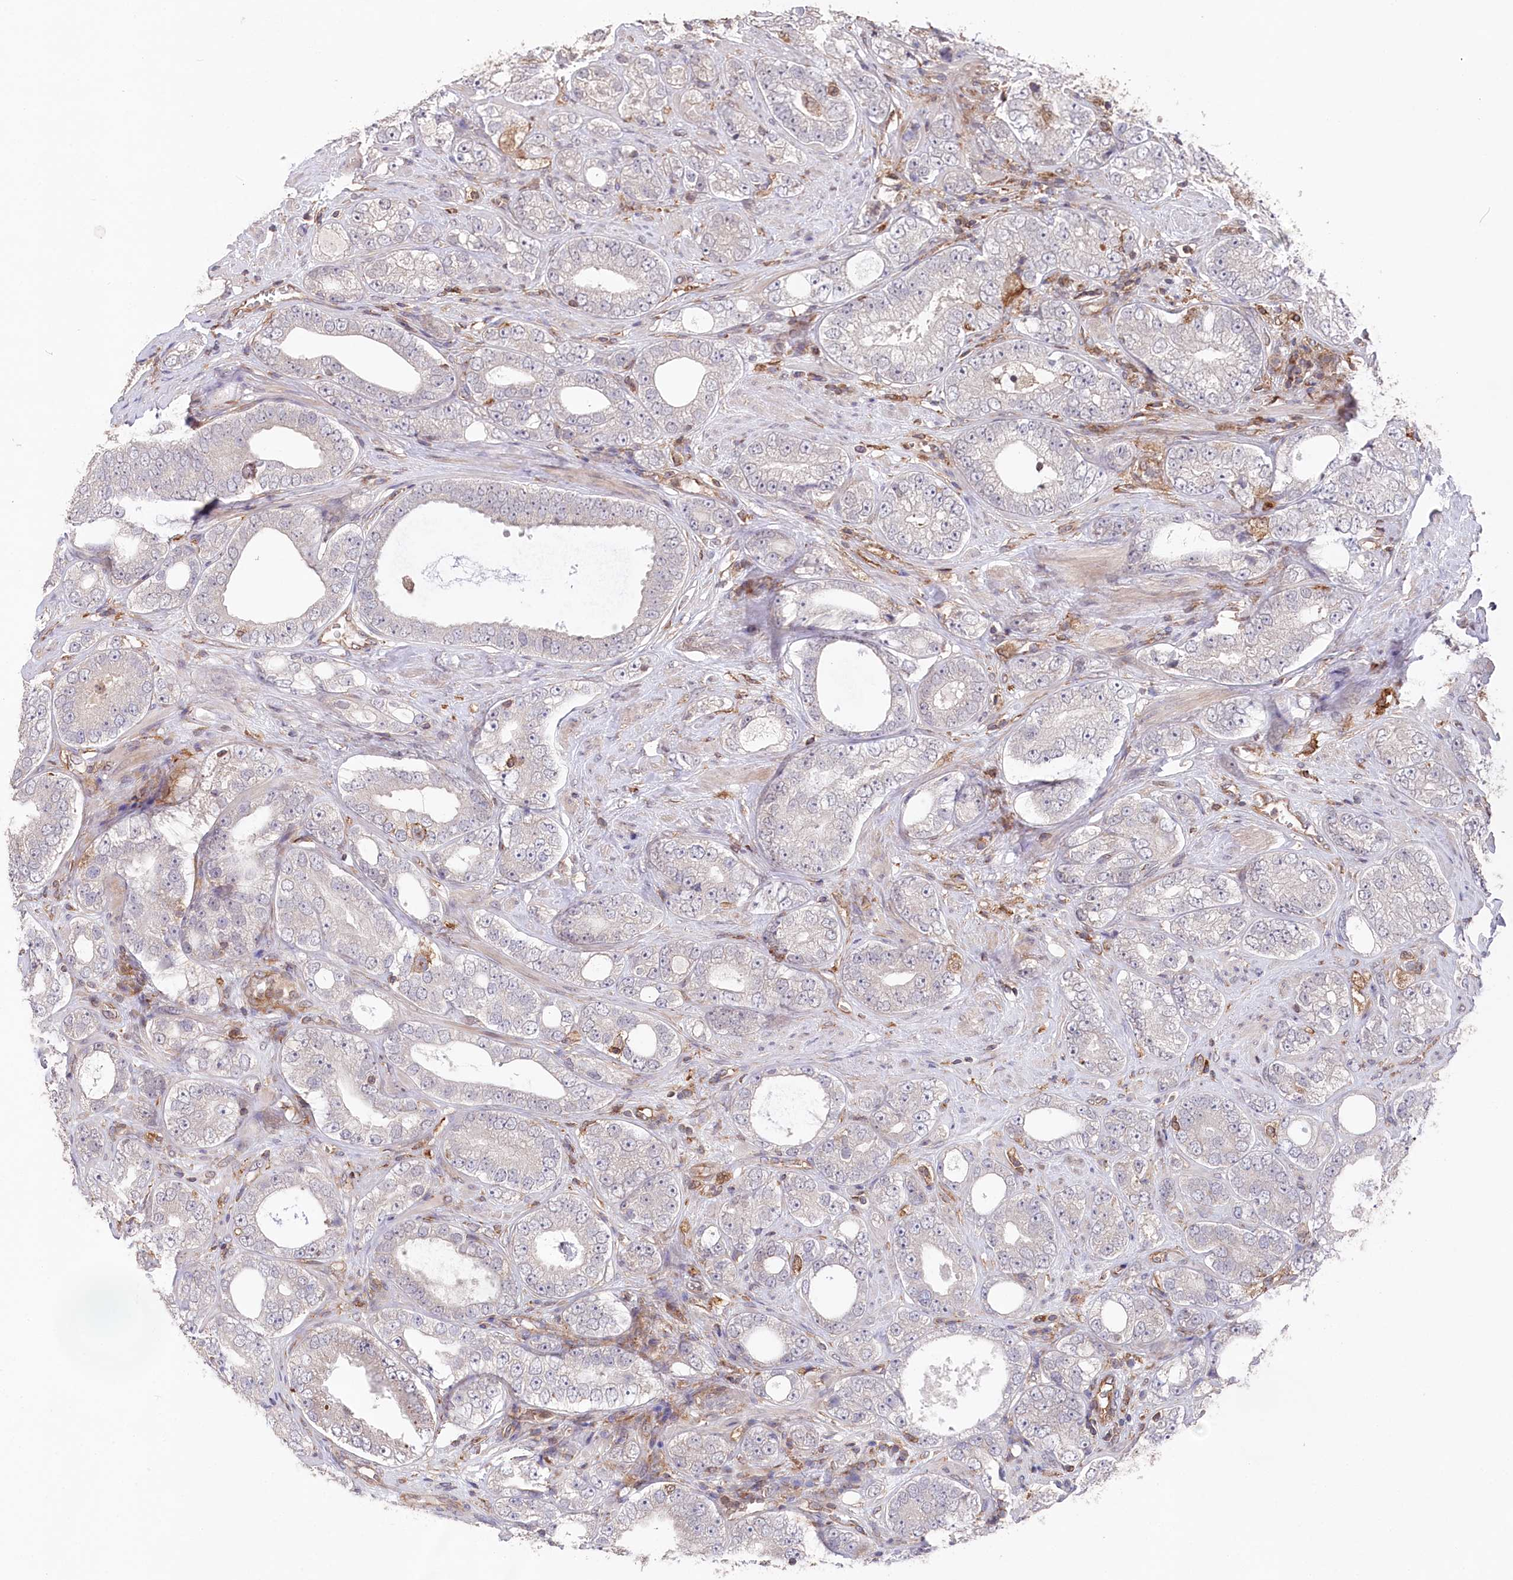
{"staining": {"intensity": "negative", "quantity": "none", "location": "none"}, "tissue": "prostate cancer", "cell_type": "Tumor cells", "image_type": "cancer", "snomed": [{"axis": "morphology", "description": "Adenocarcinoma, High grade"}, {"axis": "topography", "description": "Prostate"}], "caption": "Tumor cells are negative for brown protein staining in prostate cancer.", "gene": "PPP1R21", "patient": {"sex": "male", "age": 56}}